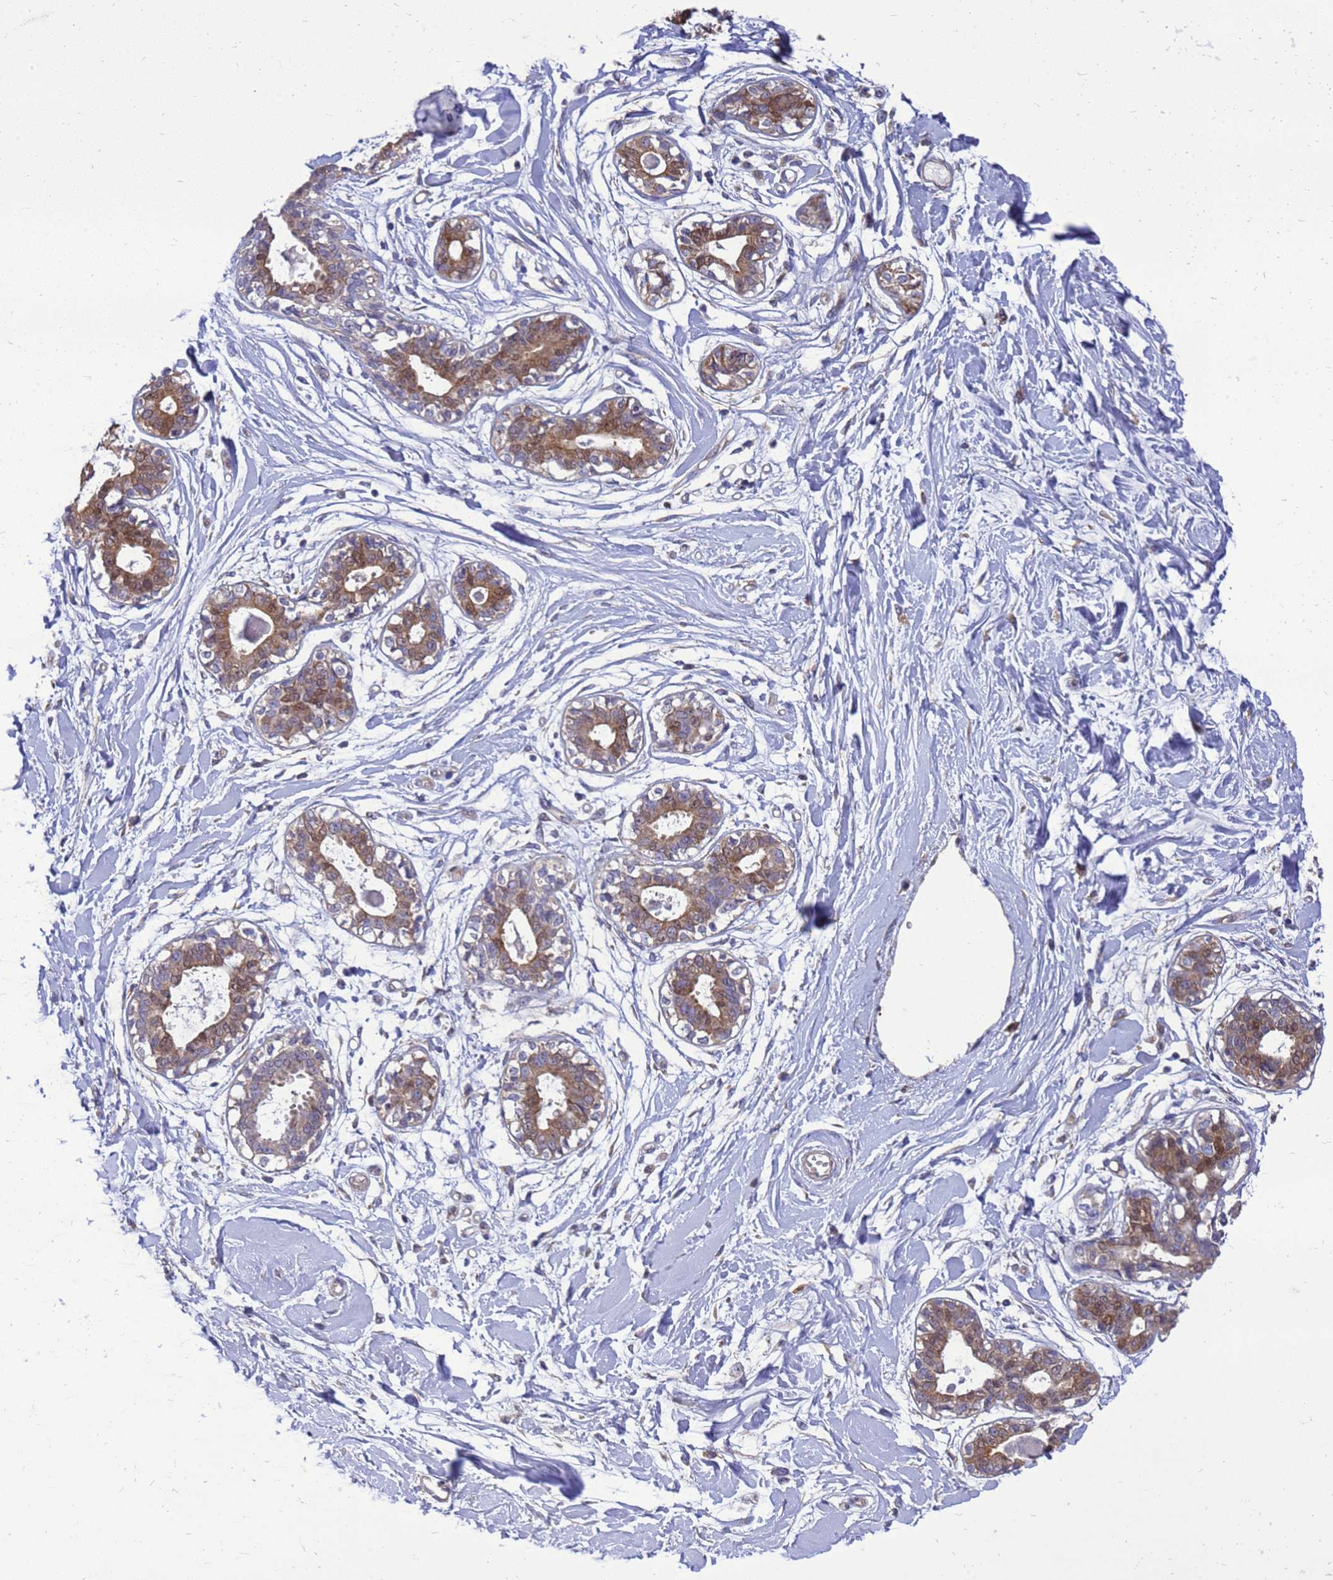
{"staining": {"intensity": "negative", "quantity": "none", "location": "none"}, "tissue": "breast", "cell_type": "Adipocytes", "image_type": "normal", "snomed": [{"axis": "morphology", "description": "Normal tissue, NOS"}, {"axis": "topography", "description": "Breast"}], "caption": "Breast stained for a protein using immunohistochemistry (IHC) exhibits no expression adipocytes.", "gene": "EIF4EBP3", "patient": {"sex": "female", "age": 45}}